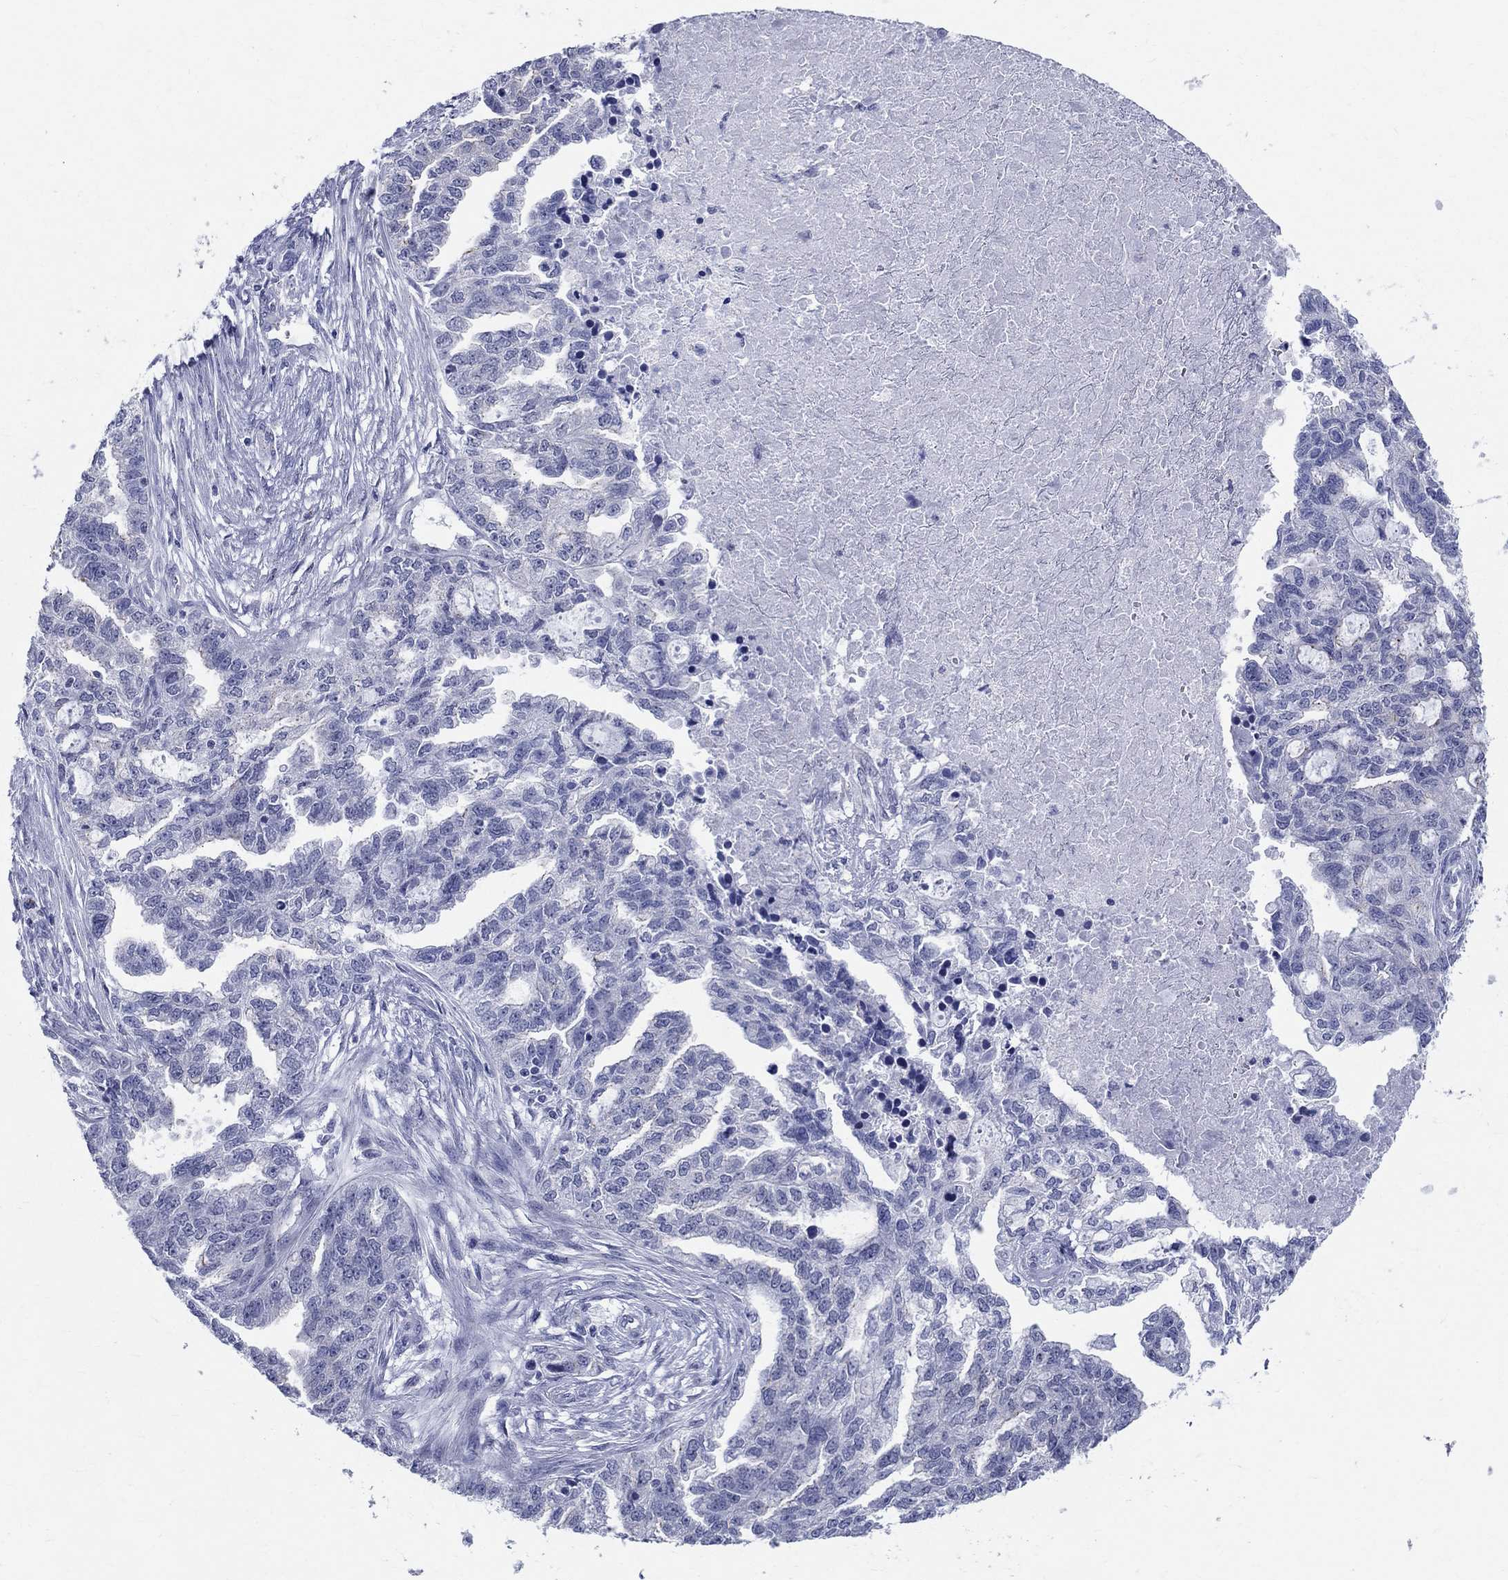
{"staining": {"intensity": "negative", "quantity": "none", "location": "none"}, "tissue": "ovarian cancer", "cell_type": "Tumor cells", "image_type": "cancer", "snomed": [{"axis": "morphology", "description": "Cystadenocarcinoma, serous, NOS"}, {"axis": "topography", "description": "Ovary"}], "caption": "This is an immunohistochemistry (IHC) image of ovarian cancer. There is no expression in tumor cells.", "gene": "CEP43", "patient": {"sex": "female", "age": 51}}